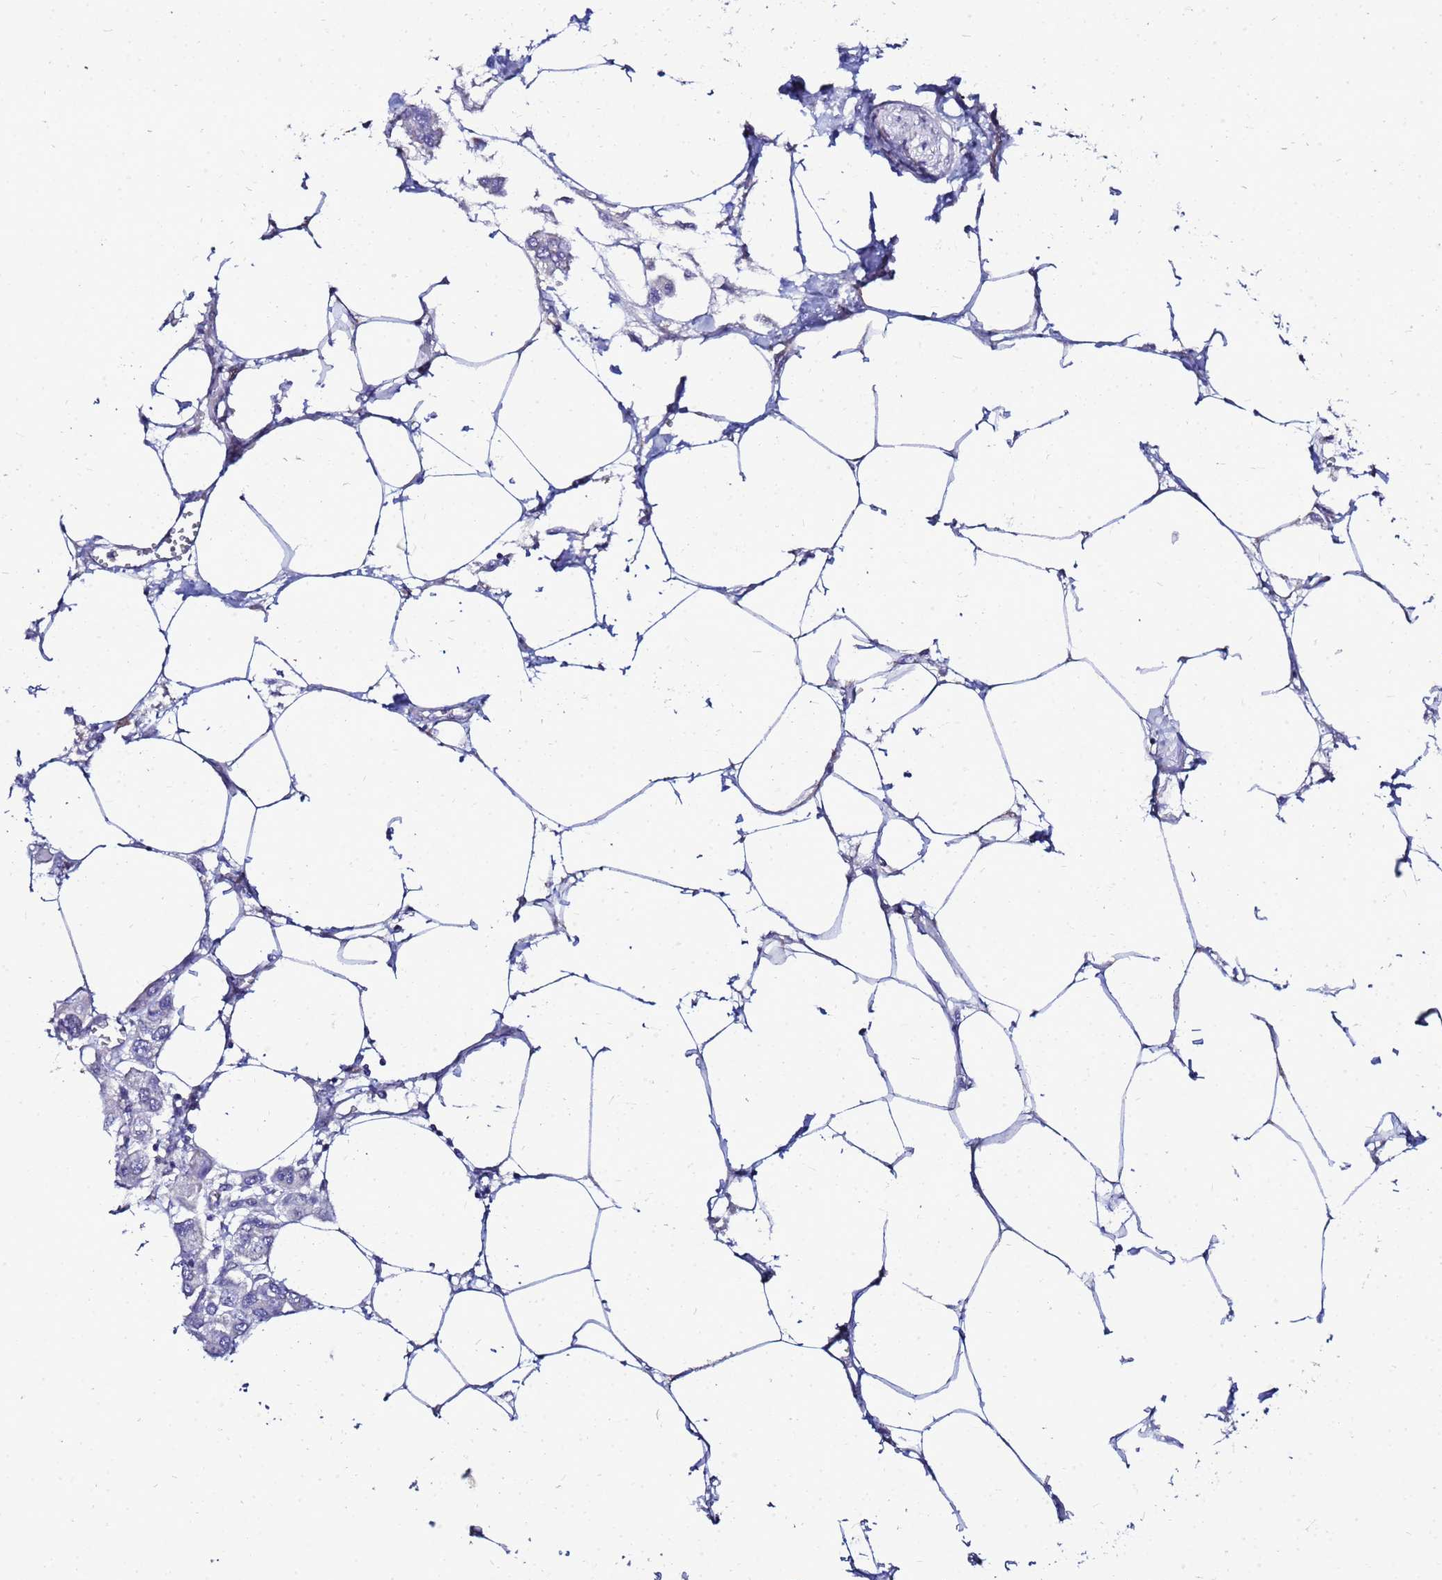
{"staining": {"intensity": "negative", "quantity": "none", "location": "none"}, "tissue": "urothelial cancer", "cell_type": "Tumor cells", "image_type": "cancer", "snomed": [{"axis": "morphology", "description": "Urothelial carcinoma, High grade"}, {"axis": "topography", "description": "Urinary bladder"}], "caption": "Immunohistochemical staining of human urothelial cancer exhibits no significant staining in tumor cells. (Brightfield microscopy of DAB (3,3'-diaminobenzidine) immunohistochemistry (IHC) at high magnification).", "gene": "FAHD2A", "patient": {"sex": "male", "age": 67}}